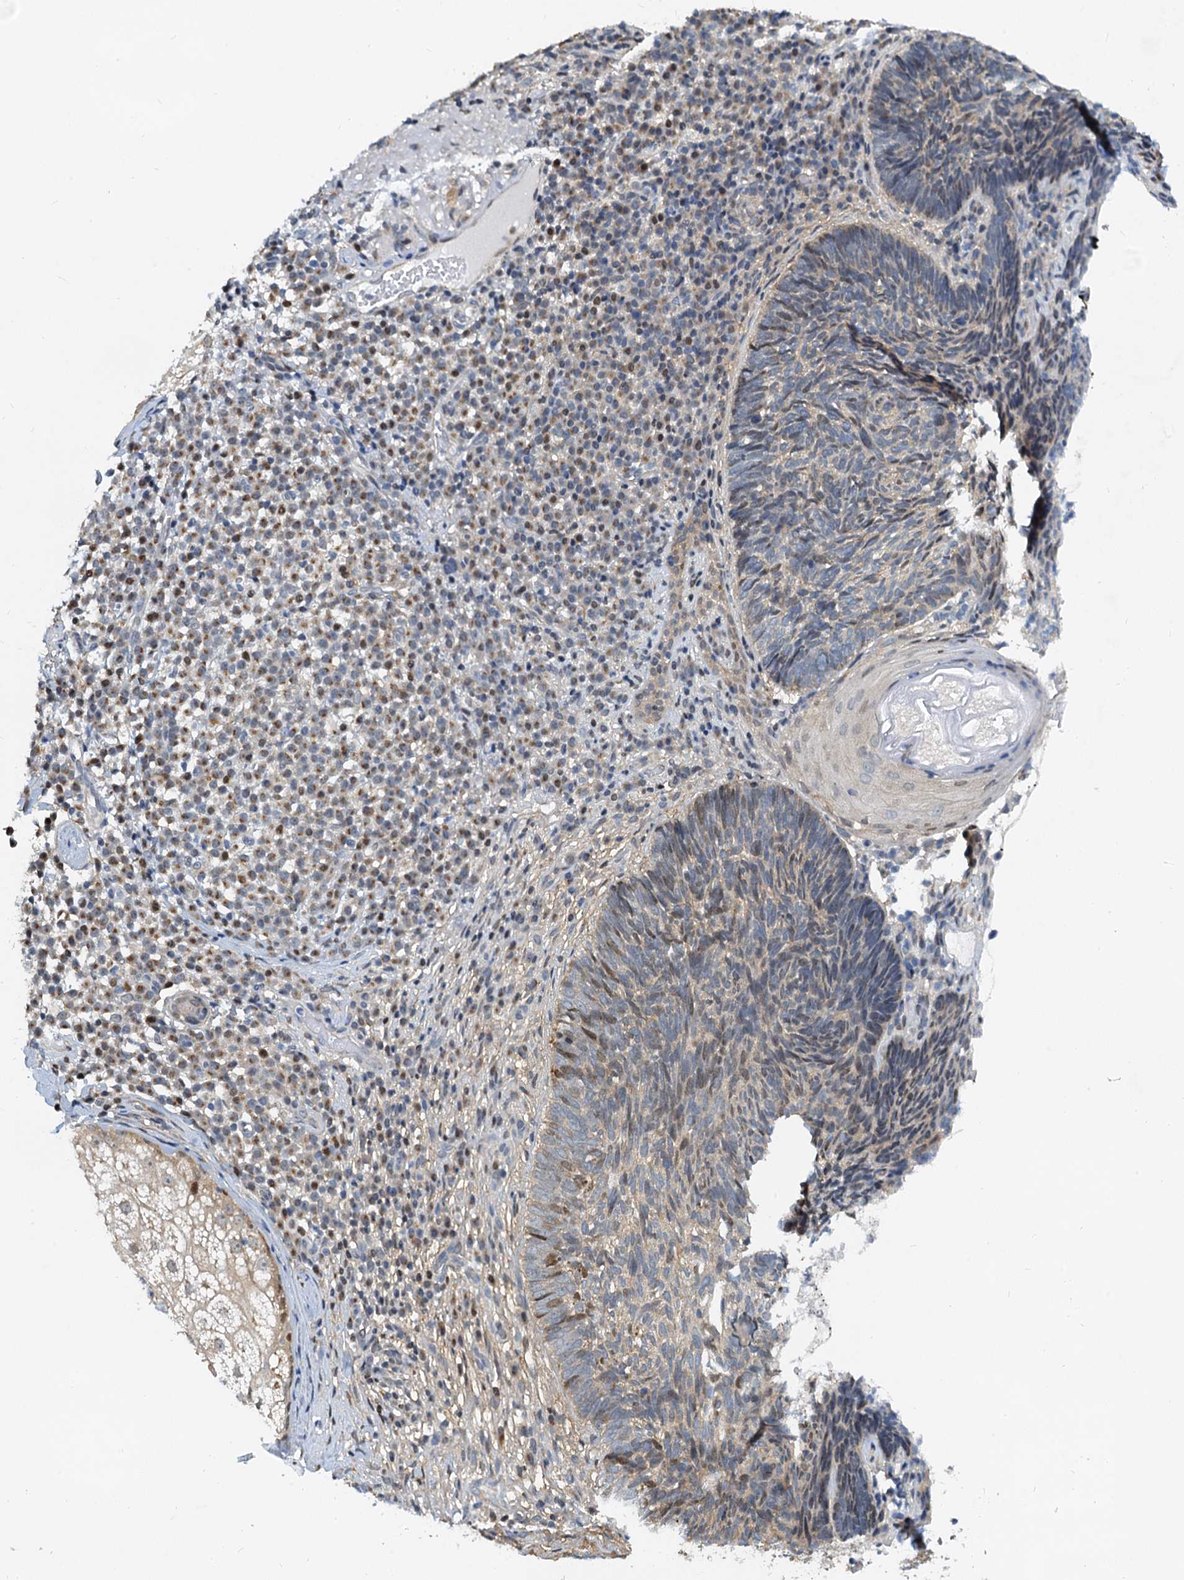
{"staining": {"intensity": "weak", "quantity": "<25%", "location": "cytoplasmic/membranous"}, "tissue": "skin cancer", "cell_type": "Tumor cells", "image_type": "cancer", "snomed": [{"axis": "morphology", "description": "Basal cell carcinoma"}, {"axis": "topography", "description": "Skin"}], "caption": "Tumor cells show no significant protein expression in skin cancer (basal cell carcinoma). Brightfield microscopy of IHC stained with DAB (brown) and hematoxylin (blue), captured at high magnification.", "gene": "PTGES3", "patient": {"sex": "male", "age": 88}}